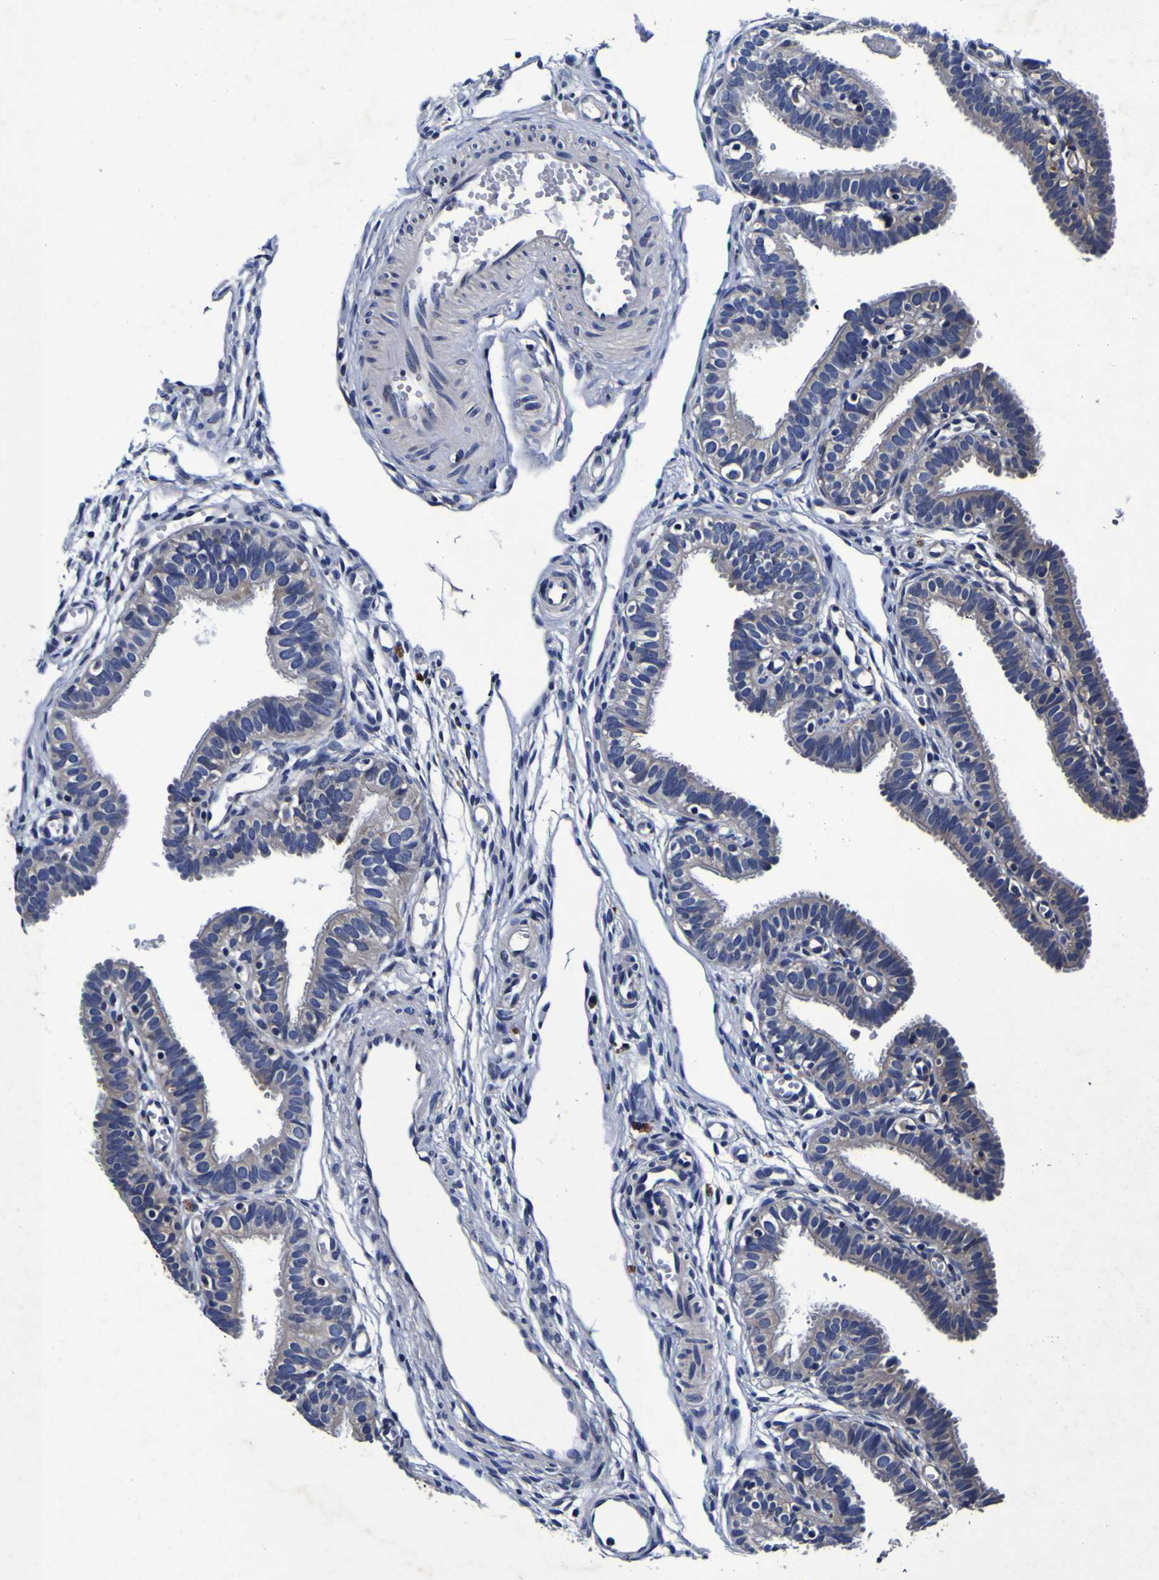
{"staining": {"intensity": "negative", "quantity": "none", "location": "none"}, "tissue": "fallopian tube", "cell_type": "Glandular cells", "image_type": "normal", "snomed": [{"axis": "morphology", "description": "Normal tissue, NOS"}, {"axis": "topography", "description": "Fallopian tube"}, {"axis": "topography", "description": "Placenta"}], "caption": "Histopathology image shows no significant protein expression in glandular cells of benign fallopian tube. (DAB immunohistochemistry (IHC) with hematoxylin counter stain).", "gene": "PANK4", "patient": {"sex": "female", "age": 34}}